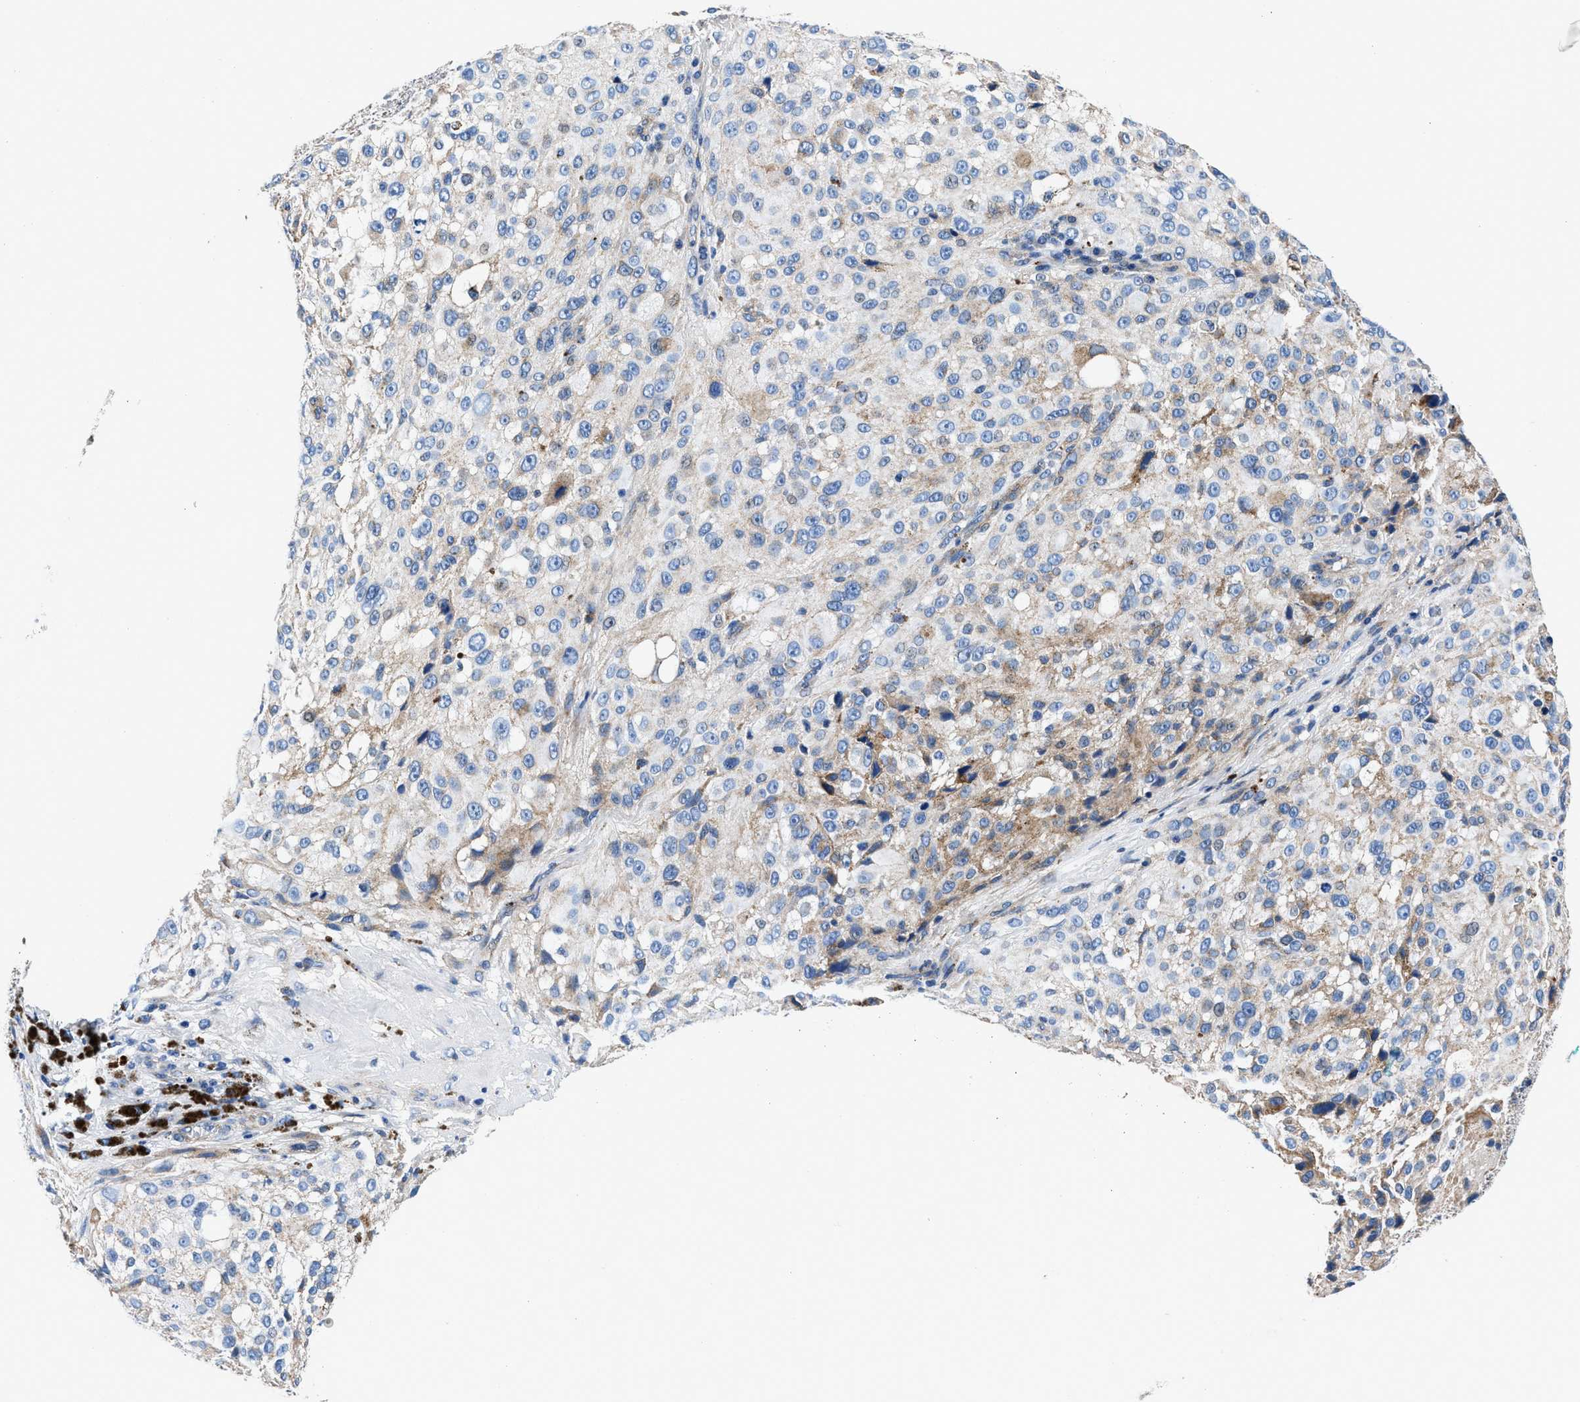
{"staining": {"intensity": "weak", "quantity": "<25%", "location": "cytoplasmic/membranous"}, "tissue": "melanoma", "cell_type": "Tumor cells", "image_type": "cancer", "snomed": [{"axis": "morphology", "description": "Necrosis, NOS"}, {"axis": "morphology", "description": "Malignant melanoma, NOS"}, {"axis": "topography", "description": "Skin"}], "caption": "Tumor cells show no significant protein staining in melanoma.", "gene": "DAG1", "patient": {"sex": "female", "age": 87}}